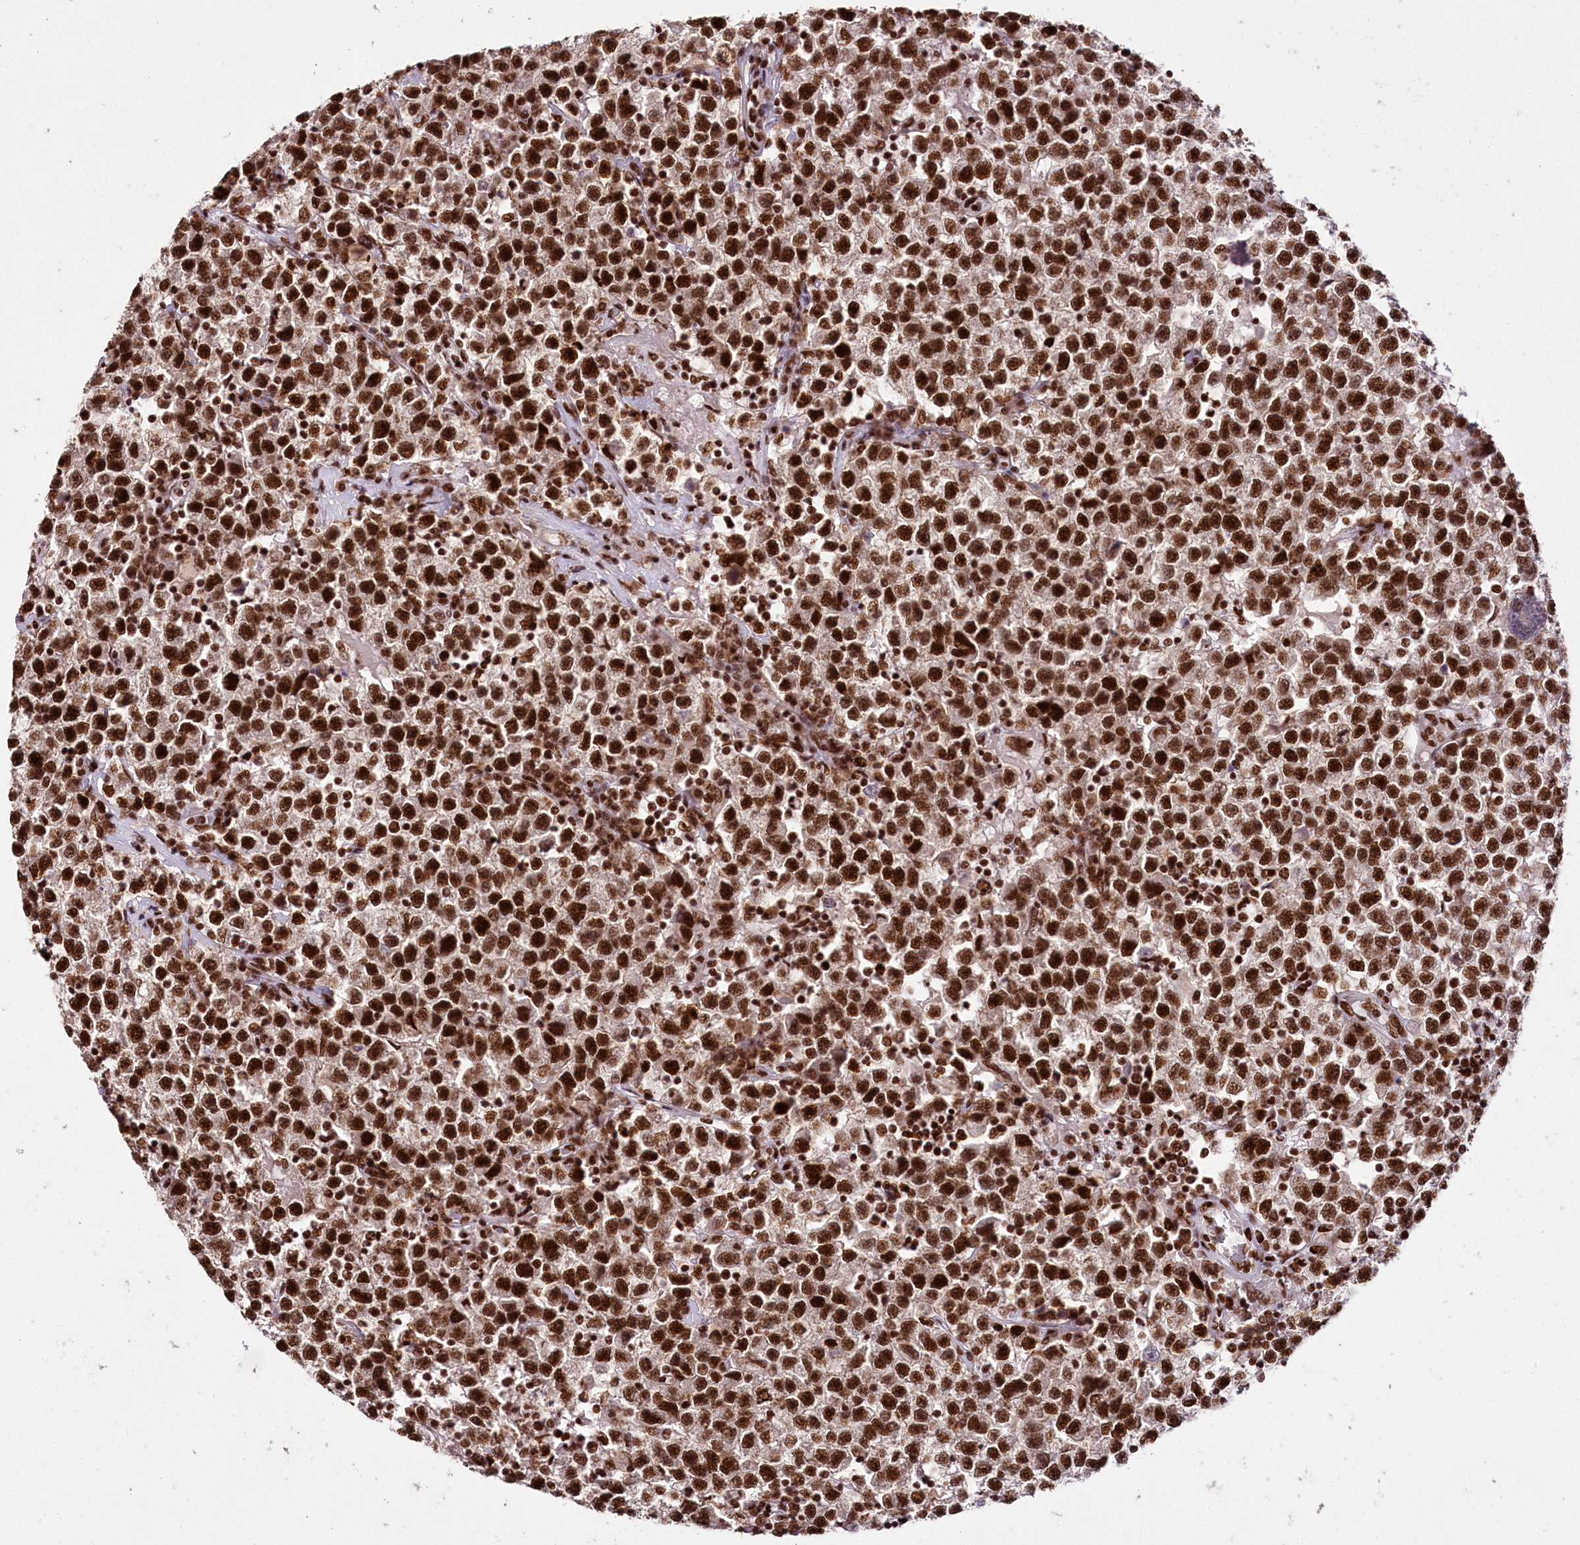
{"staining": {"intensity": "strong", "quantity": ">75%", "location": "nuclear"}, "tissue": "testis cancer", "cell_type": "Tumor cells", "image_type": "cancer", "snomed": [{"axis": "morphology", "description": "Seminoma, NOS"}, {"axis": "topography", "description": "Testis"}], "caption": "Immunohistochemical staining of human testis cancer exhibits high levels of strong nuclear positivity in about >75% of tumor cells.", "gene": "SMARCE1", "patient": {"sex": "male", "age": 22}}